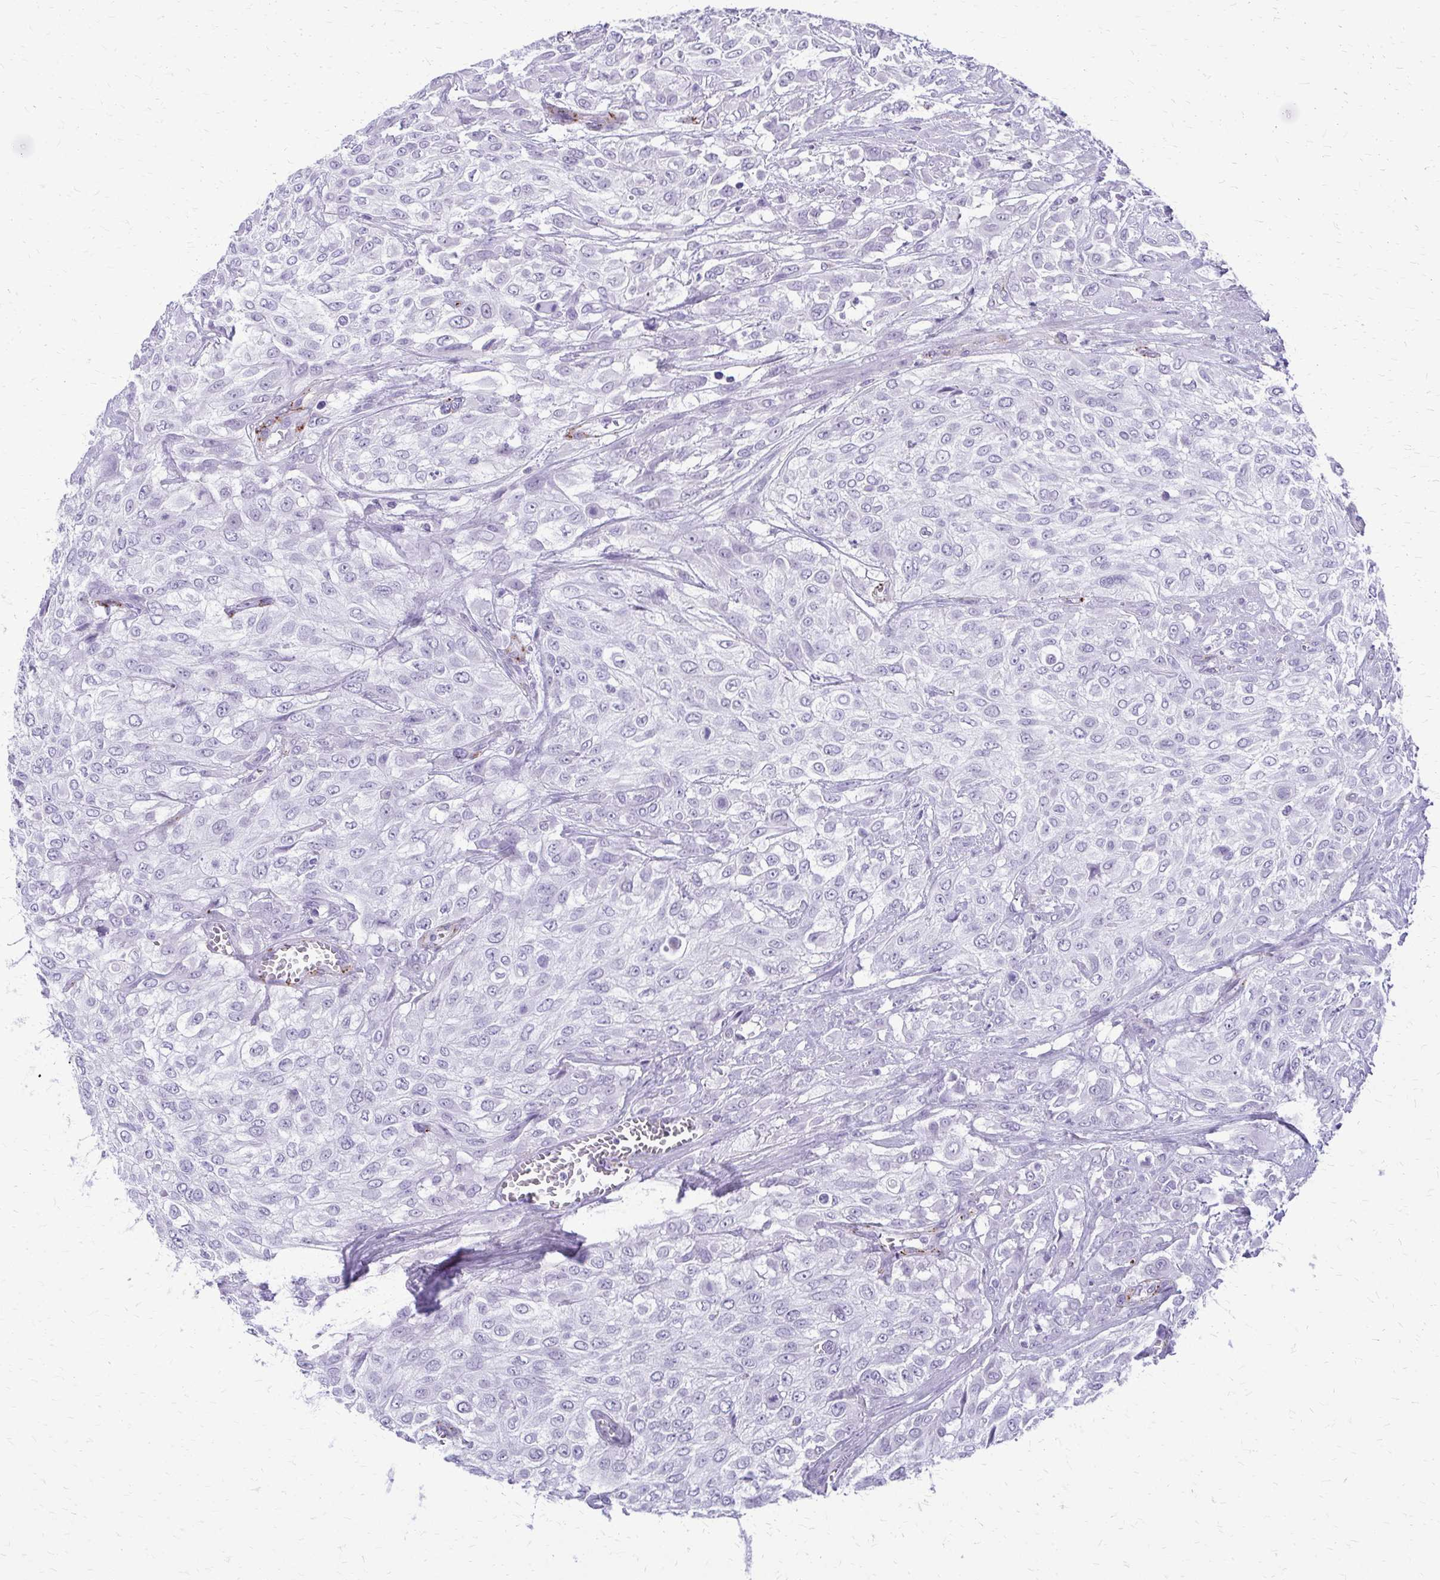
{"staining": {"intensity": "negative", "quantity": "none", "location": "none"}, "tissue": "urothelial cancer", "cell_type": "Tumor cells", "image_type": "cancer", "snomed": [{"axis": "morphology", "description": "Urothelial carcinoma, High grade"}, {"axis": "topography", "description": "Urinary bladder"}], "caption": "A high-resolution micrograph shows immunohistochemistry staining of urothelial cancer, which reveals no significant positivity in tumor cells.", "gene": "FAM162B", "patient": {"sex": "male", "age": 57}}